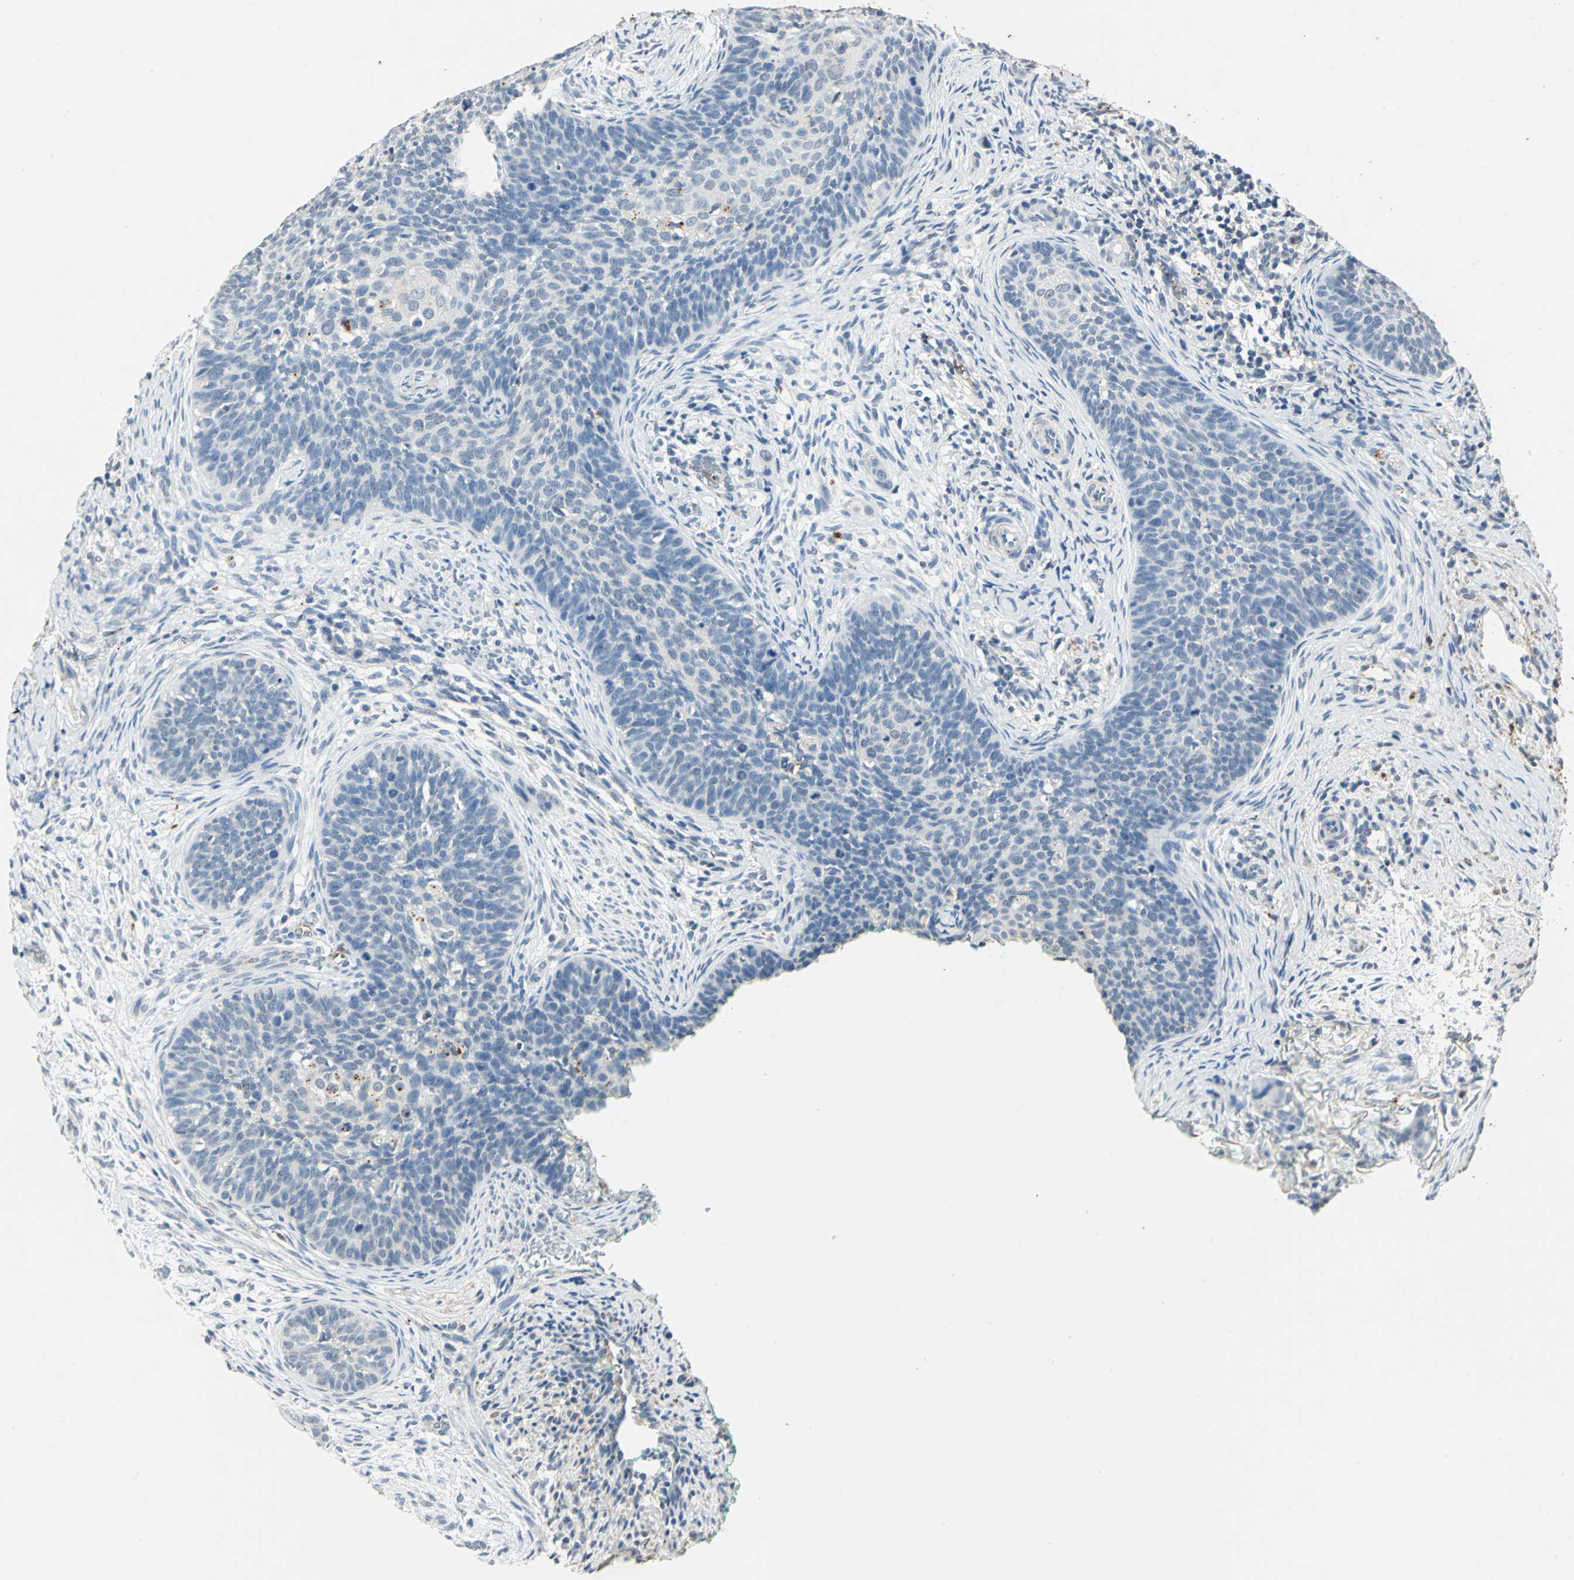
{"staining": {"intensity": "negative", "quantity": "none", "location": "none"}, "tissue": "cervical cancer", "cell_type": "Tumor cells", "image_type": "cancer", "snomed": [{"axis": "morphology", "description": "Squamous cell carcinoma, NOS"}, {"axis": "topography", "description": "Cervix"}], "caption": "The image displays no significant positivity in tumor cells of squamous cell carcinoma (cervical).", "gene": "CAMK2B", "patient": {"sex": "female", "age": 33}}